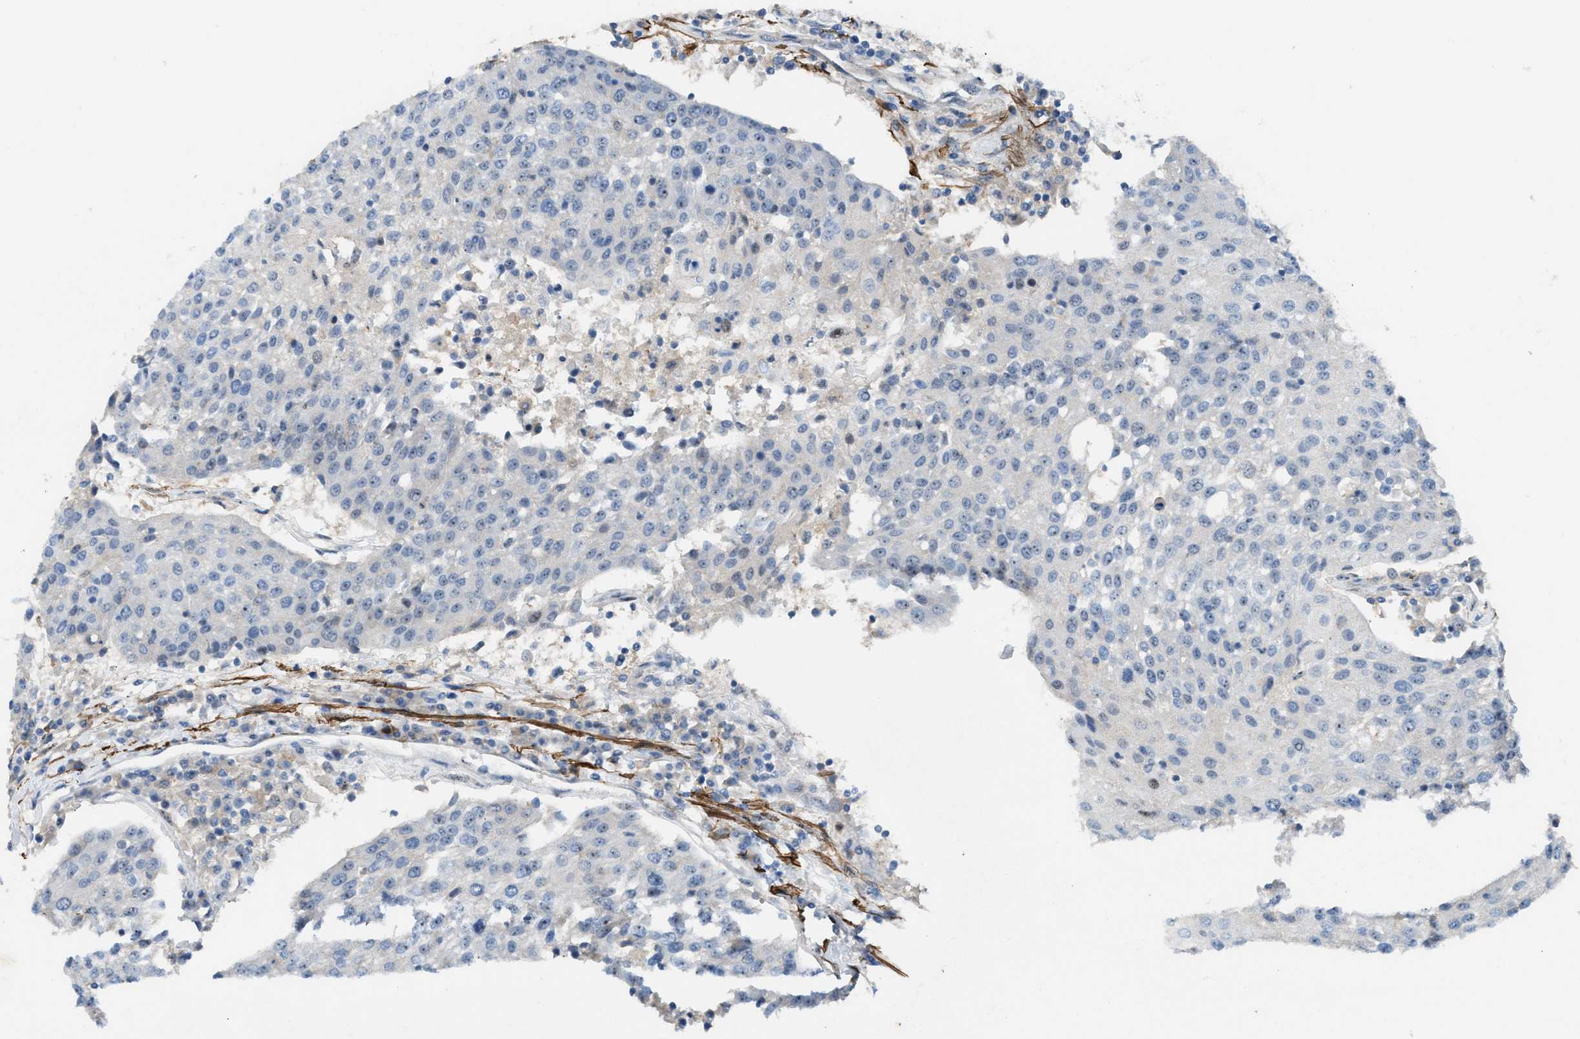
{"staining": {"intensity": "weak", "quantity": "<25%", "location": "nuclear"}, "tissue": "urothelial cancer", "cell_type": "Tumor cells", "image_type": "cancer", "snomed": [{"axis": "morphology", "description": "Urothelial carcinoma, High grade"}, {"axis": "topography", "description": "Urinary bladder"}], "caption": "IHC of urothelial cancer shows no staining in tumor cells. (Brightfield microscopy of DAB immunohistochemistry (IHC) at high magnification).", "gene": "NQO2", "patient": {"sex": "female", "age": 85}}